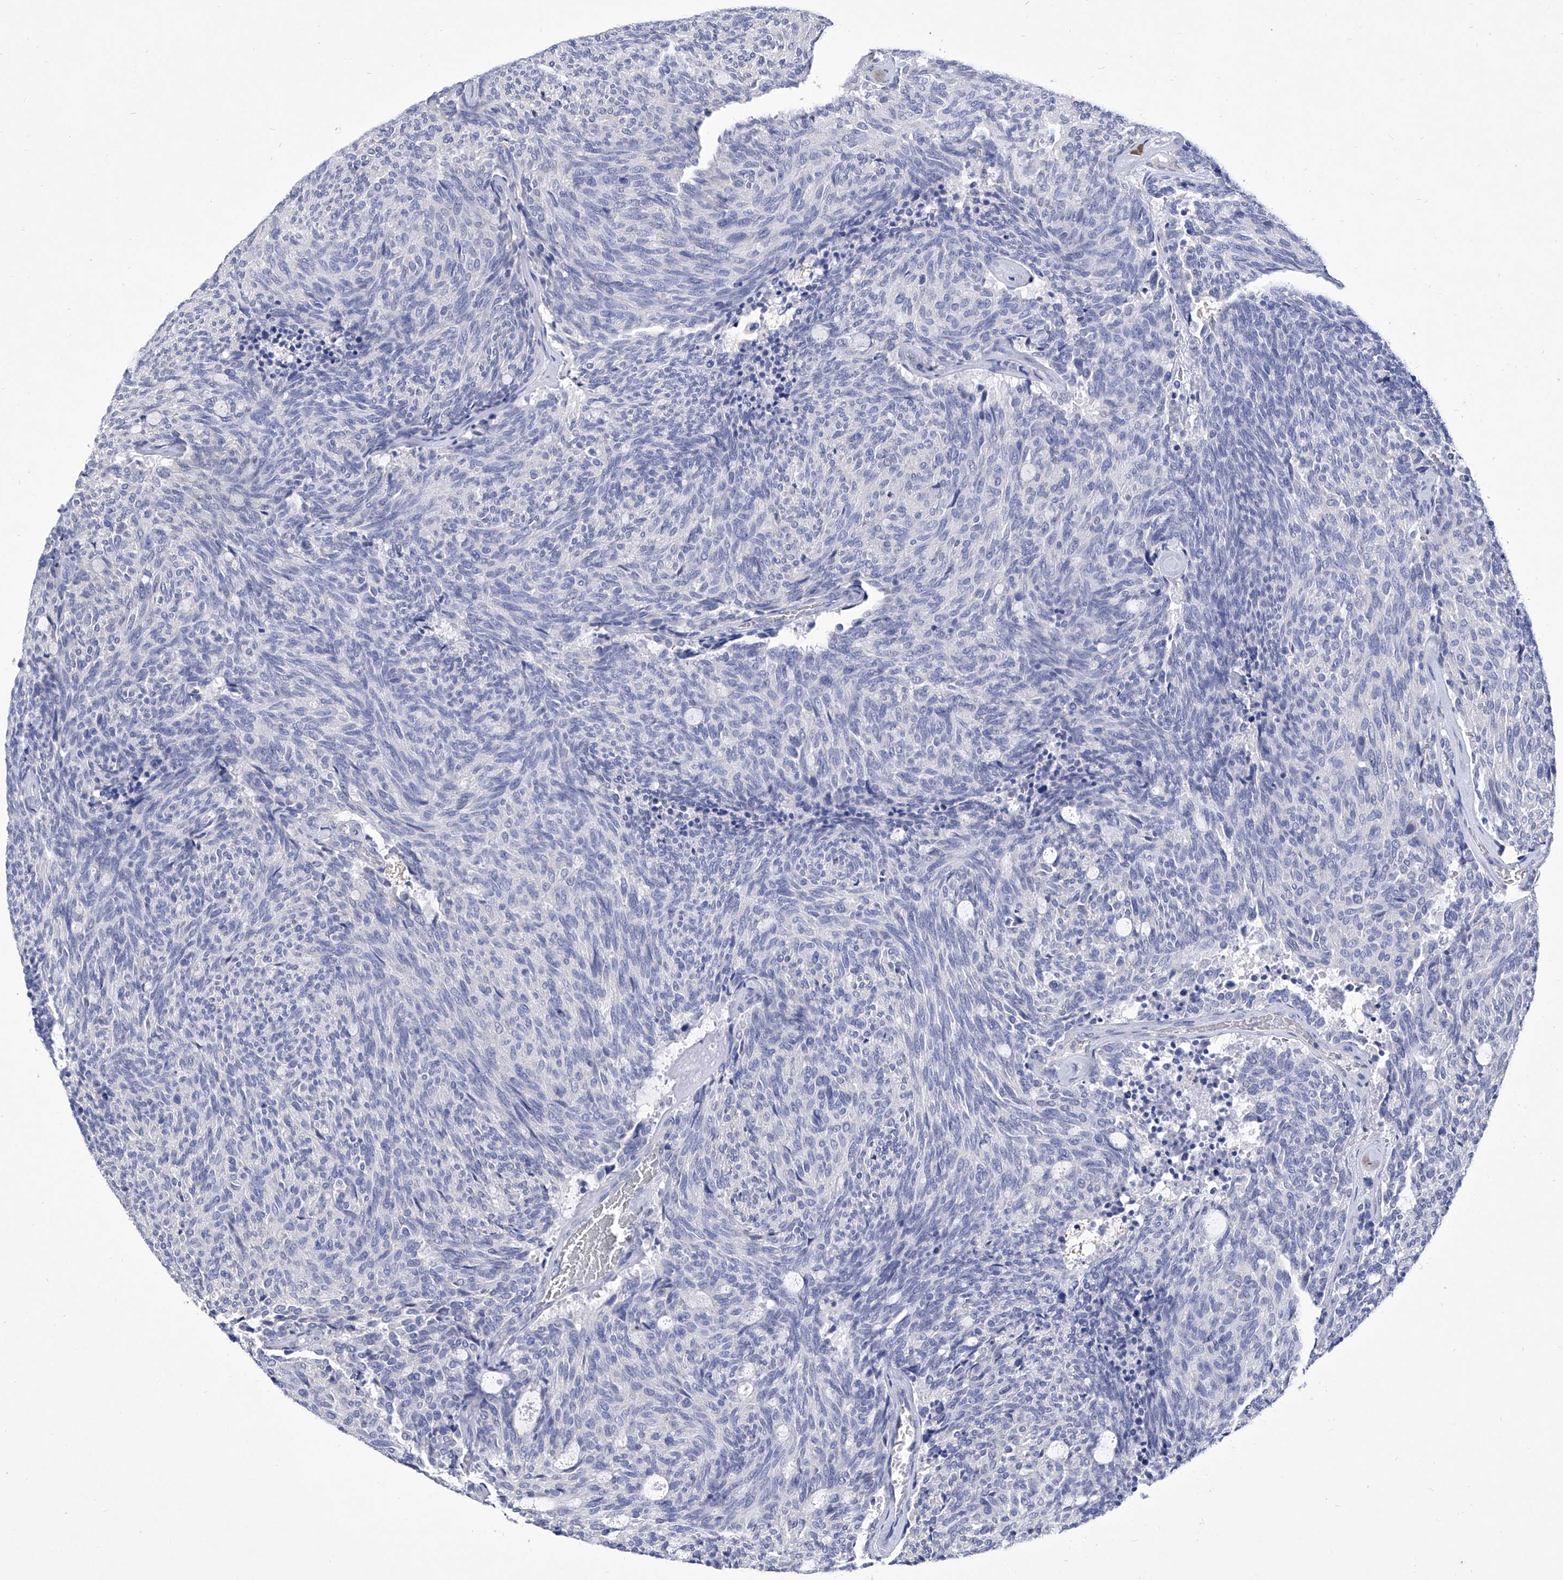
{"staining": {"intensity": "negative", "quantity": "none", "location": "none"}, "tissue": "carcinoid", "cell_type": "Tumor cells", "image_type": "cancer", "snomed": [{"axis": "morphology", "description": "Carcinoid, malignant, NOS"}, {"axis": "topography", "description": "Pancreas"}], "caption": "Carcinoid was stained to show a protein in brown. There is no significant positivity in tumor cells.", "gene": "IFNL2", "patient": {"sex": "female", "age": 54}}